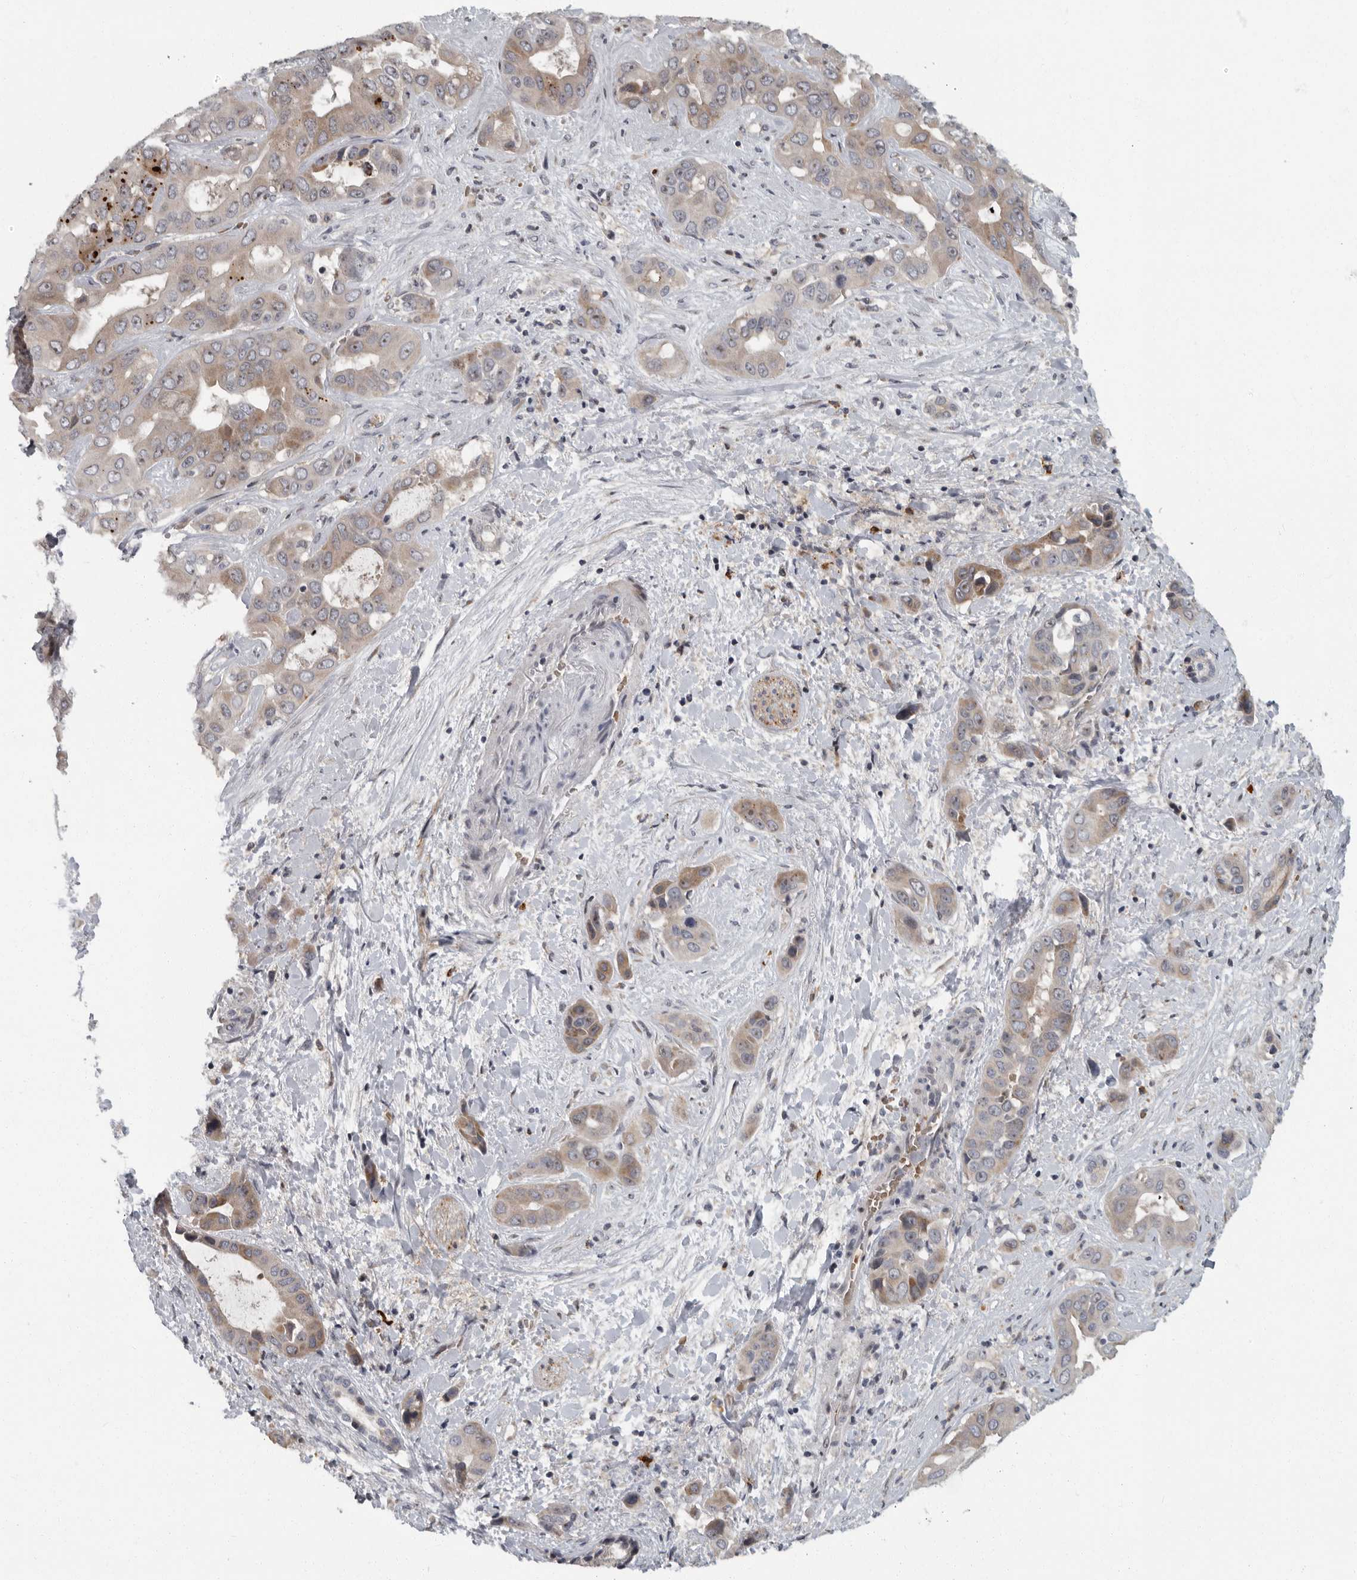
{"staining": {"intensity": "moderate", "quantity": ">75%", "location": "cytoplasmic/membranous"}, "tissue": "liver cancer", "cell_type": "Tumor cells", "image_type": "cancer", "snomed": [{"axis": "morphology", "description": "Cholangiocarcinoma"}, {"axis": "topography", "description": "Liver"}], "caption": "There is medium levels of moderate cytoplasmic/membranous staining in tumor cells of cholangiocarcinoma (liver), as demonstrated by immunohistochemical staining (brown color).", "gene": "PDCD11", "patient": {"sex": "female", "age": 52}}